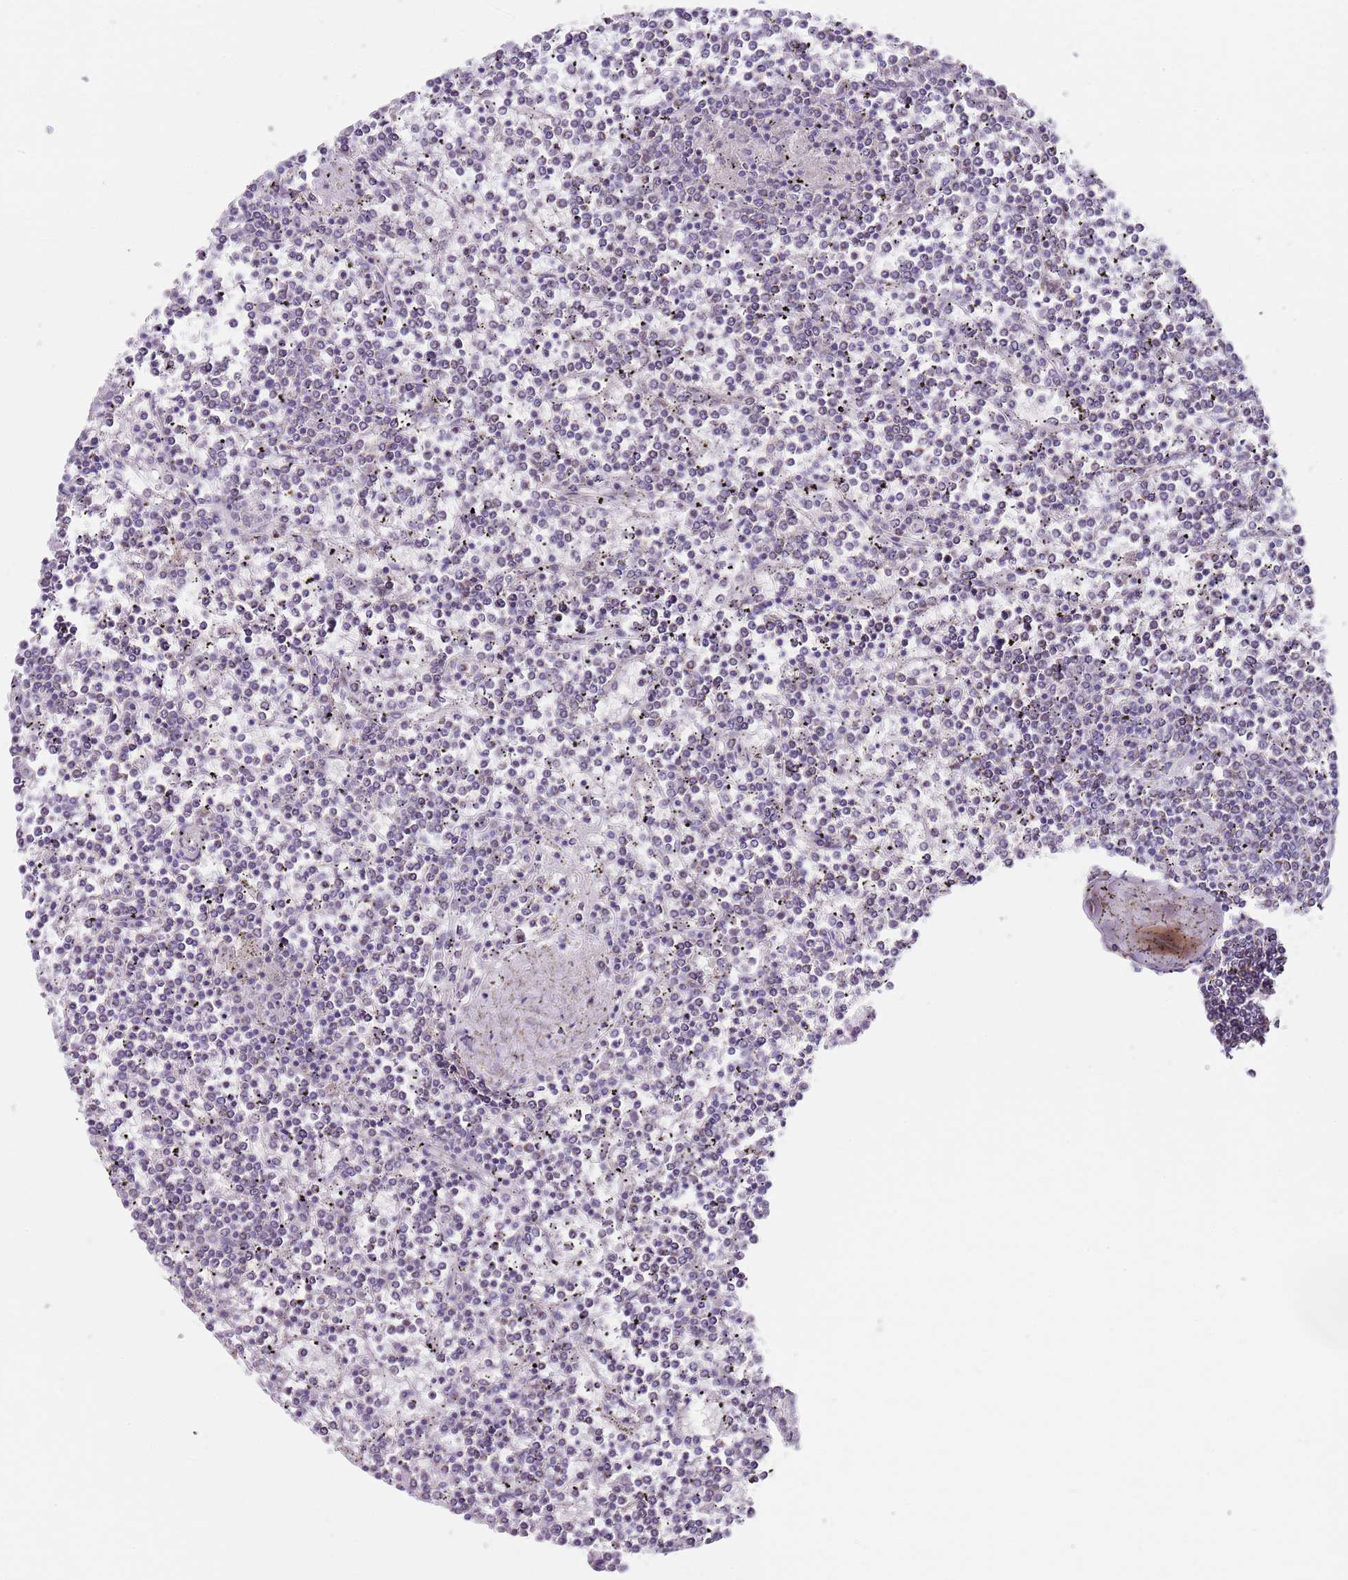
{"staining": {"intensity": "negative", "quantity": "none", "location": "none"}, "tissue": "lymphoma", "cell_type": "Tumor cells", "image_type": "cancer", "snomed": [{"axis": "morphology", "description": "Malignant lymphoma, non-Hodgkin's type, Low grade"}, {"axis": "topography", "description": "Spleen"}], "caption": "An image of human lymphoma is negative for staining in tumor cells.", "gene": "TBC1D9", "patient": {"sex": "female", "age": 19}}